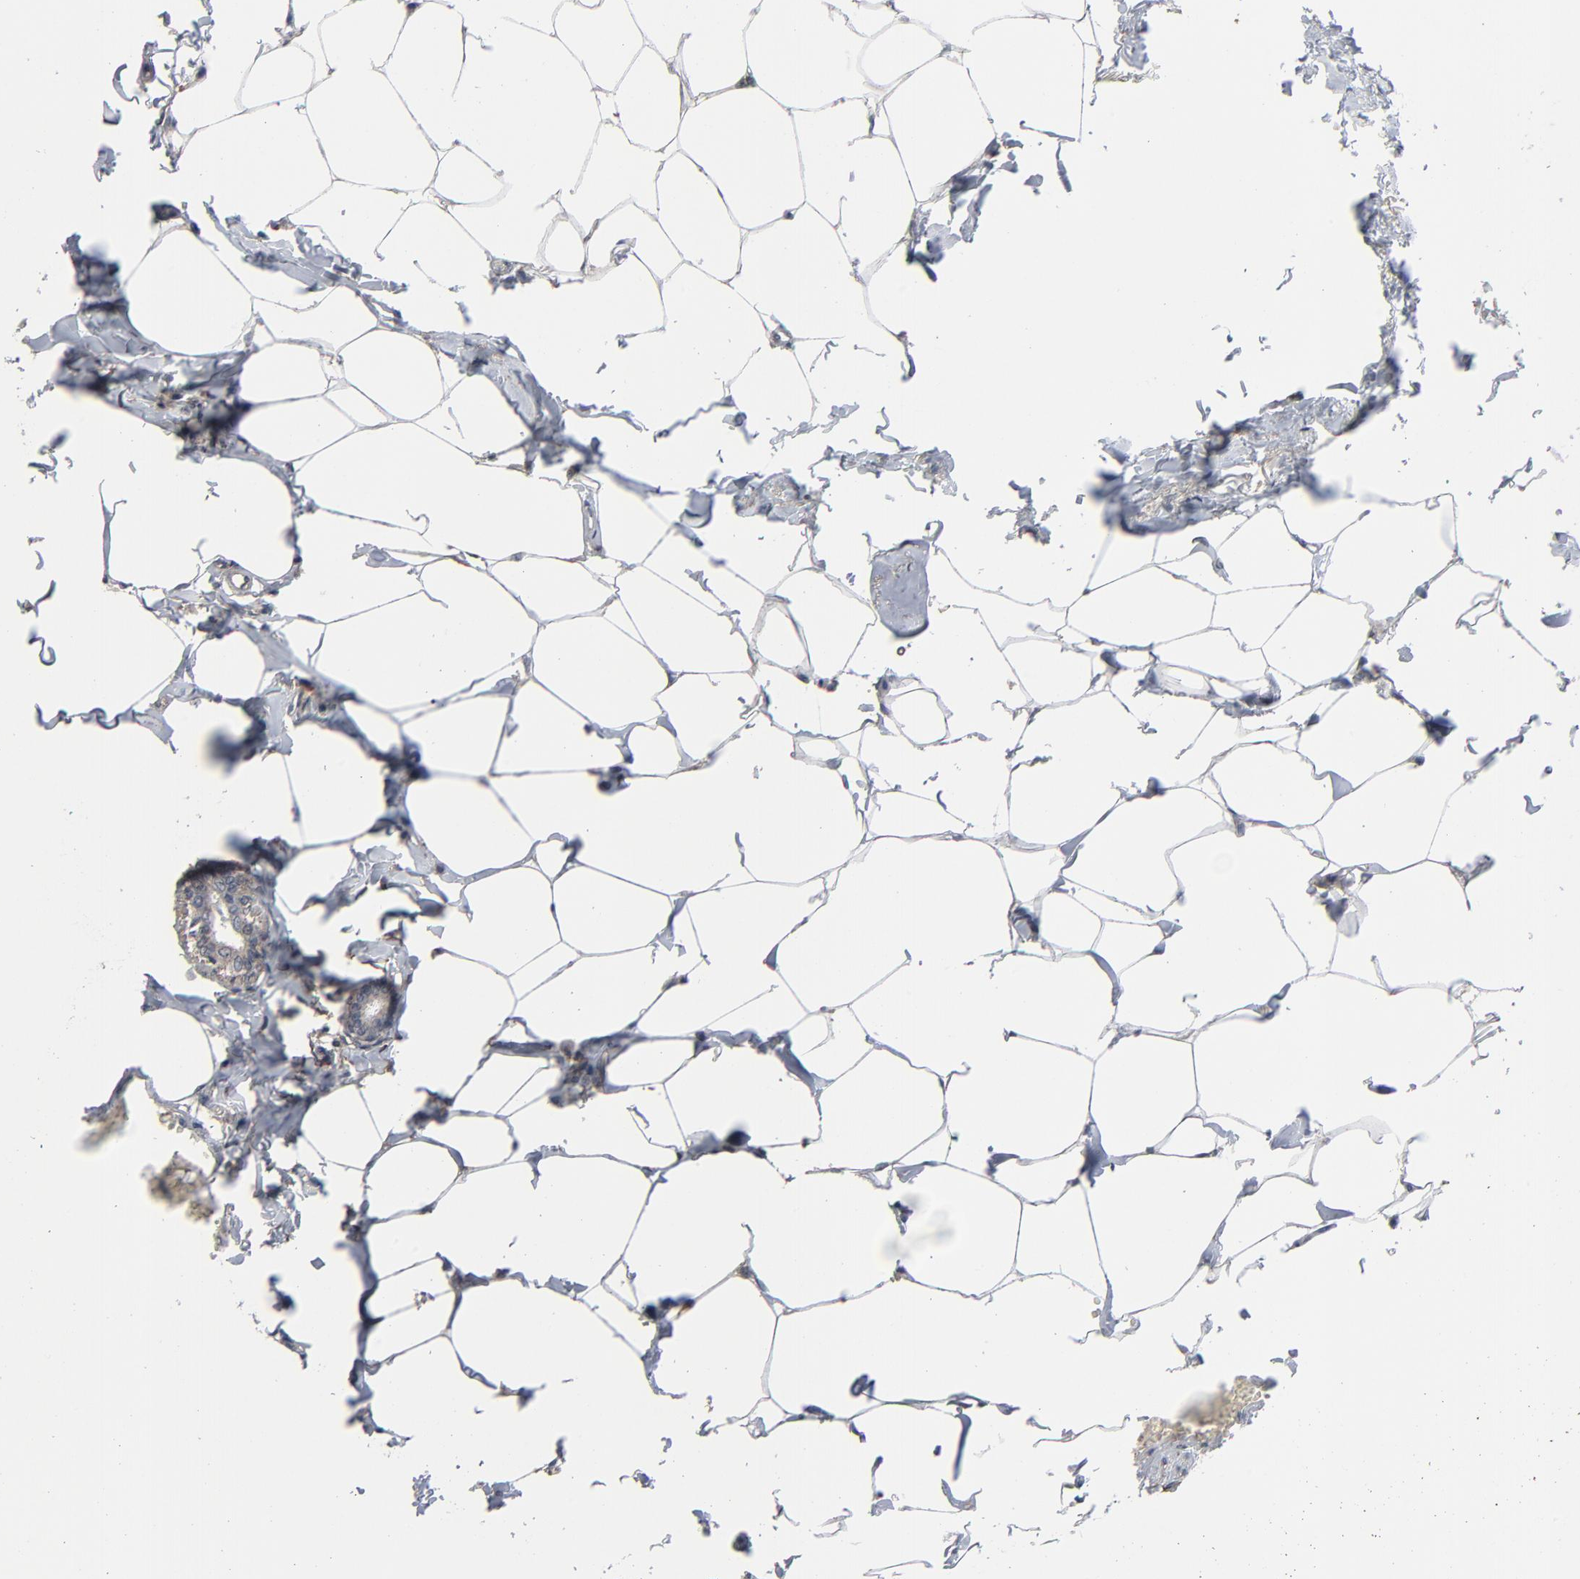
{"staining": {"intensity": "weak", "quantity": "<25%", "location": "cytoplasmic/membranous"}, "tissue": "breast cancer", "cell_type": "Tumor cells", "image_type": "cancer", "snomed": [{"axis": "morphology", "description": "Lobular carcinoma"}, {"axis": "topography", "description": "Breast"}], "caption": "Image shows no protein positivity in tumor cells of breast cancer tissue.", "gene": "JAM3", "patient": {"sex": "female", "age": 51}}